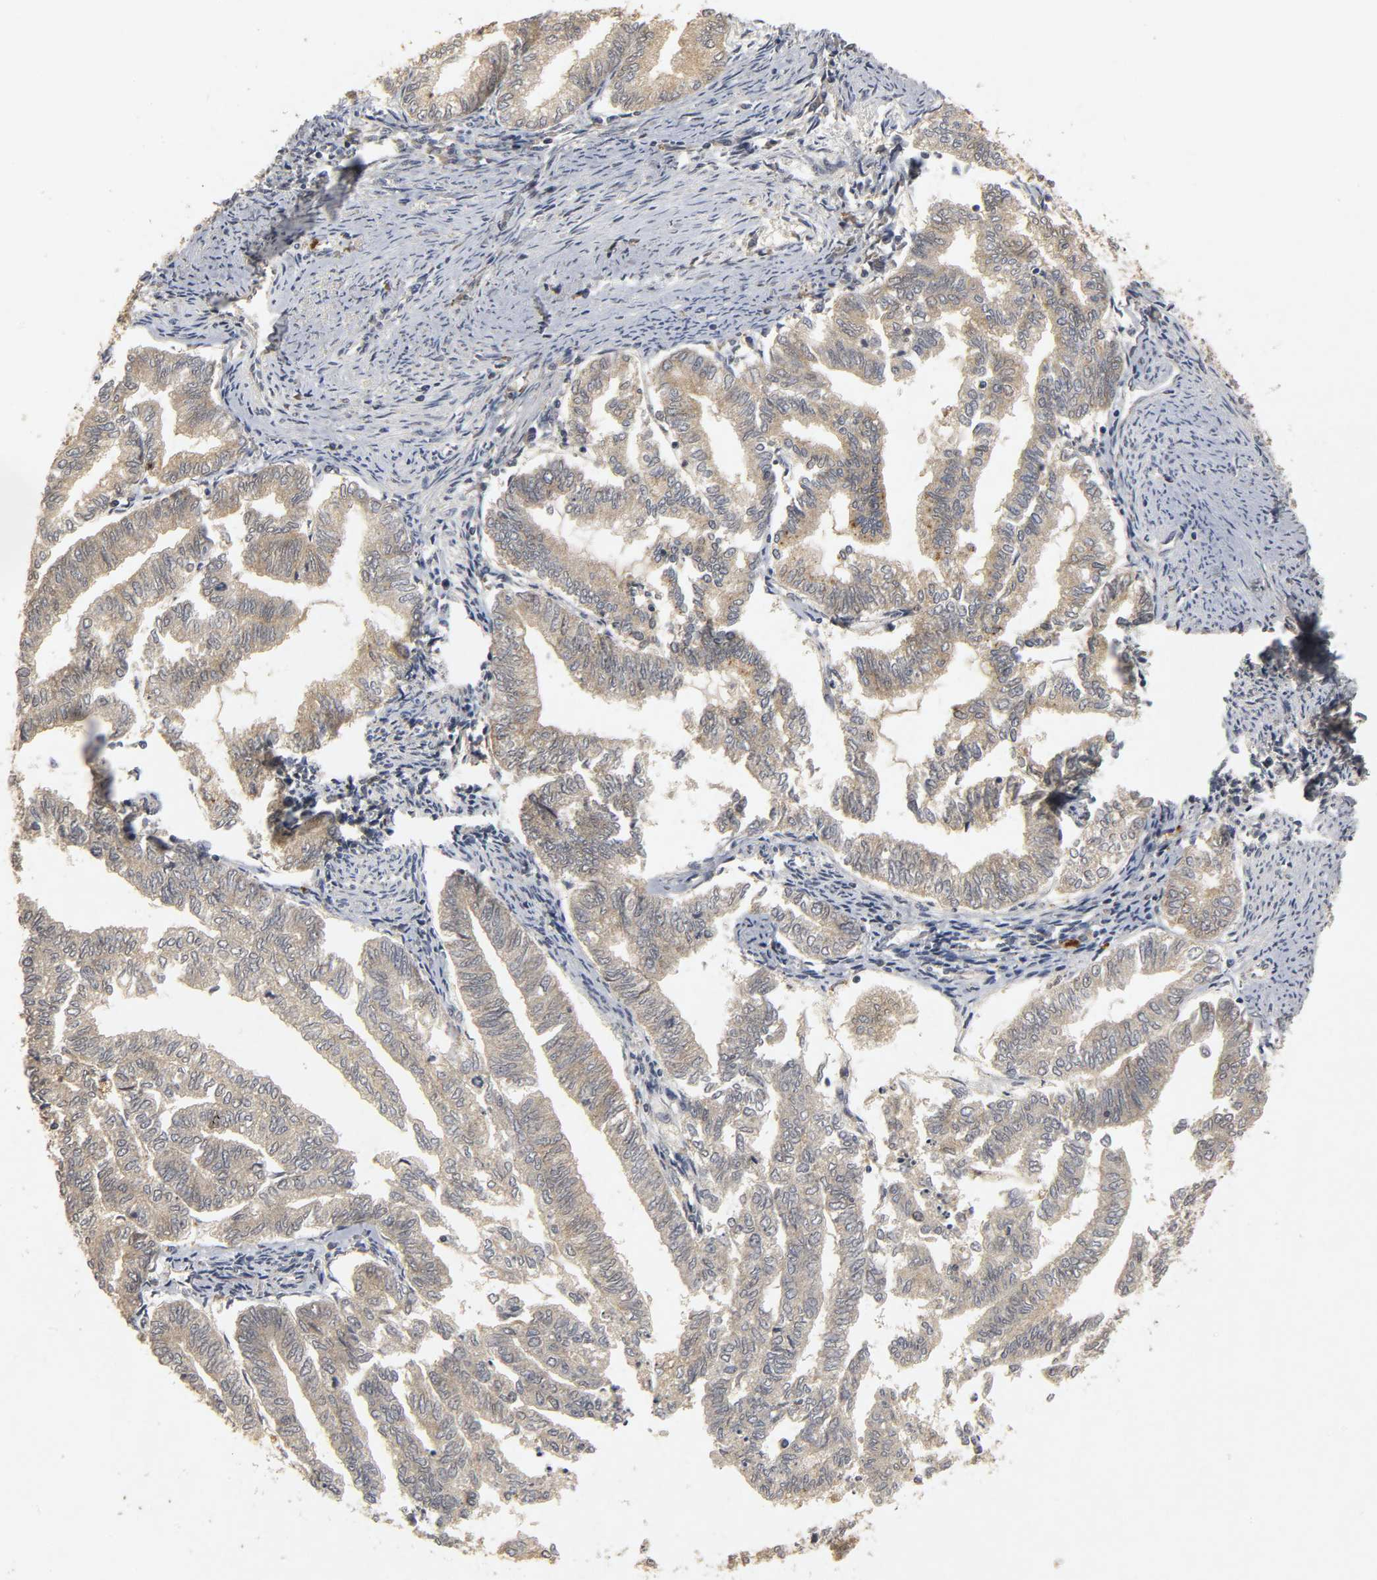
{"staining": {"intensity": "weak", "quantity": "25%-75%", "location": "cytoplasmic/membranous"}, "tissue": "endometrial cancer", "cell_type": "Tumor cells", "image_type": "cancer", "snomed": [{"axis": "morphology", "description": "Adenocarcinoma, NOS"}, {"axis": "topography", "description": "Endometrium"}], "caption": "Approximately 25%-75% of tumor cells in adenocarcinoma (endometrial) display weak cytoplasmic/membranous protein expression as visualized by brown immunohistochemical staining.", "gene": "TRAF6", "patient": {"sex": "female", "age": 79}}